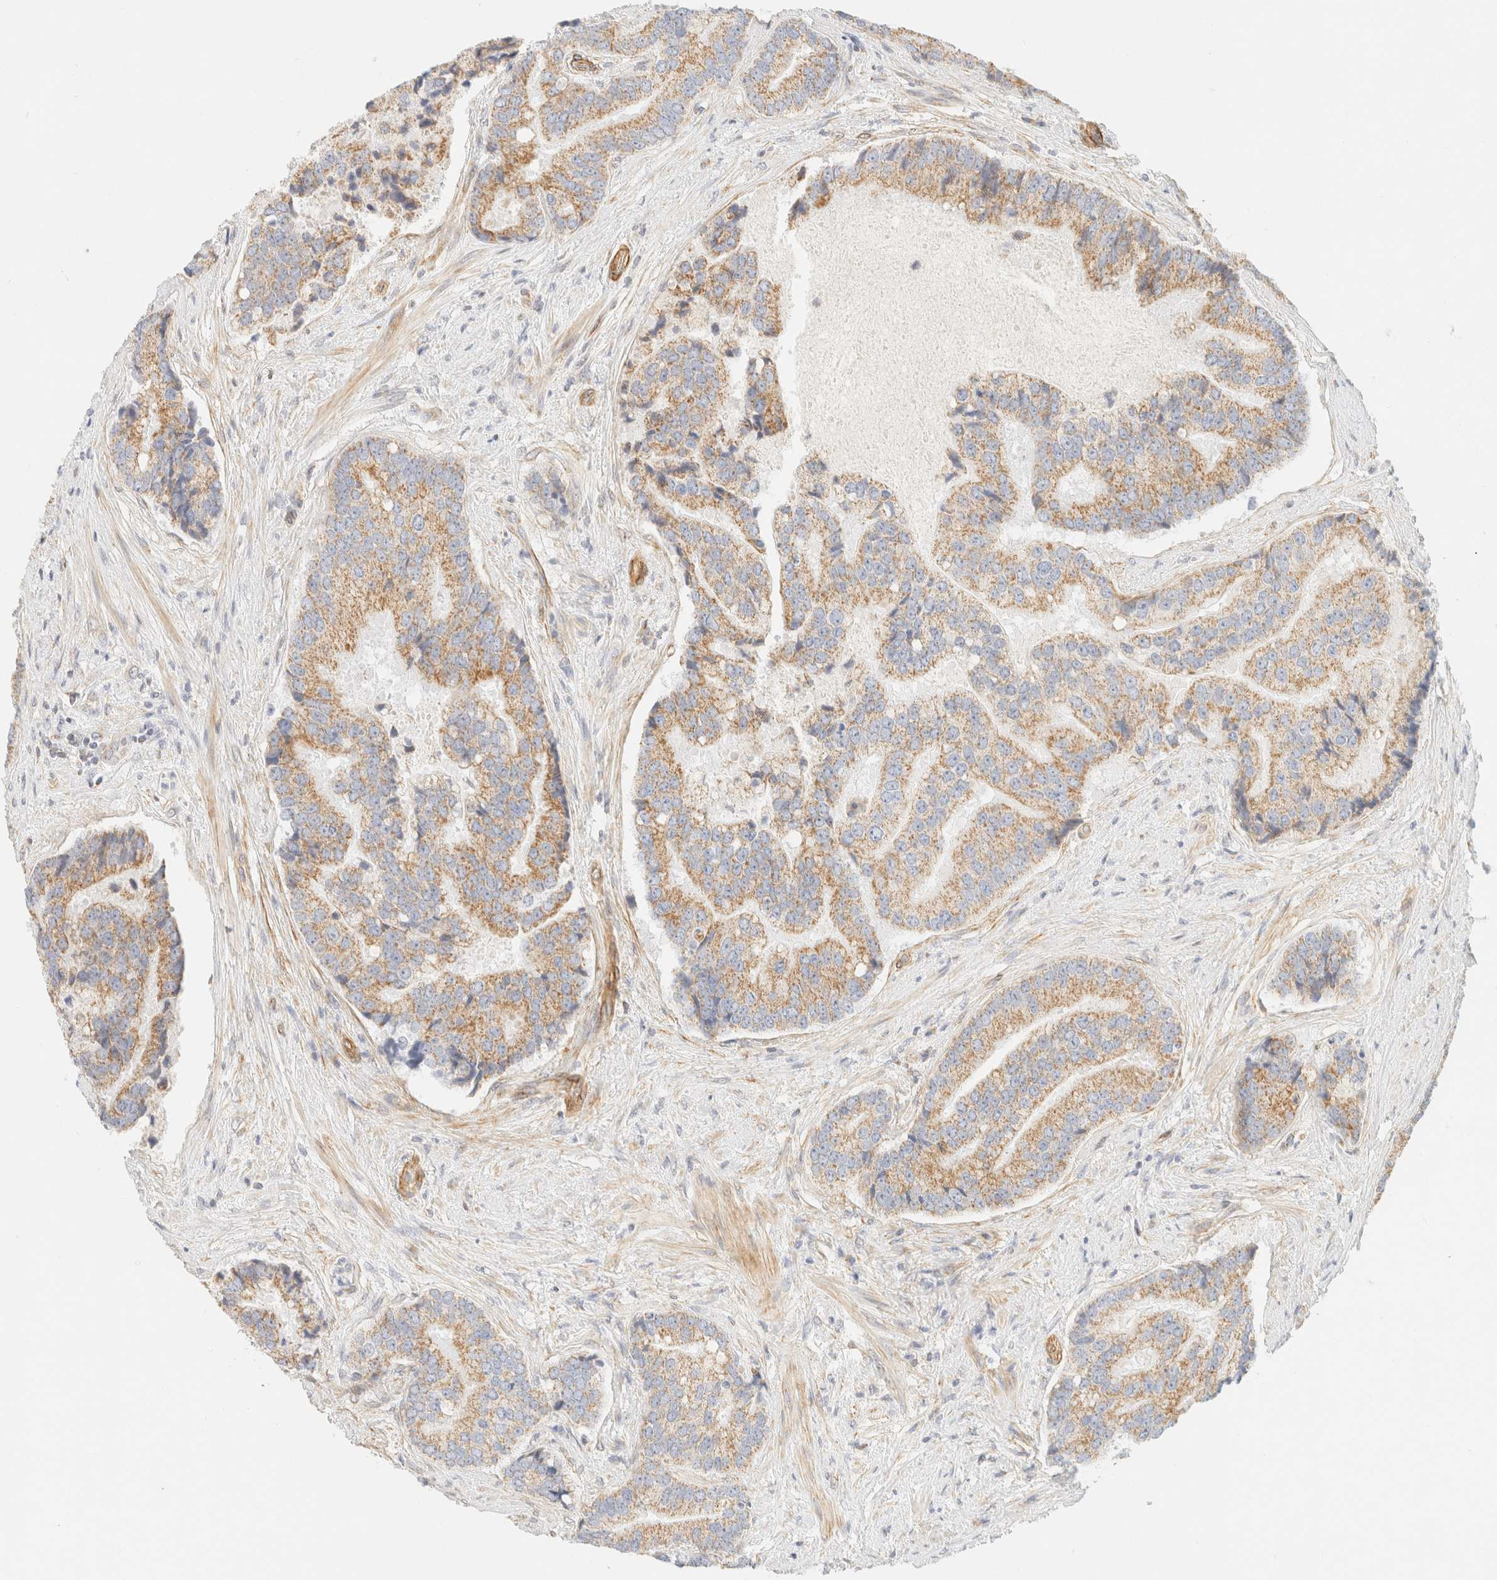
{"staining": {"intensity": "moderate", "quantity": ">75%", "location": "cytoplasmic/membranous"}, "tissue": "prostate cancer", "cell_type": "Tumor cells", "image_type": "cancer", "snomed": [{"axis": "morphology", "description": "Adenocarcinoma, High grade"}, {"axis": "topography", "description": "Prostate"}], "caption": "Immunohistochemical staining of adenocarcinoma (high-grade) (prostate) exhibits moderate cytoplasmic/membranous protein expression in about >75% of tumor cells.", "gene": "MRM3", "patient": {"sex": "male", "age": 70}}